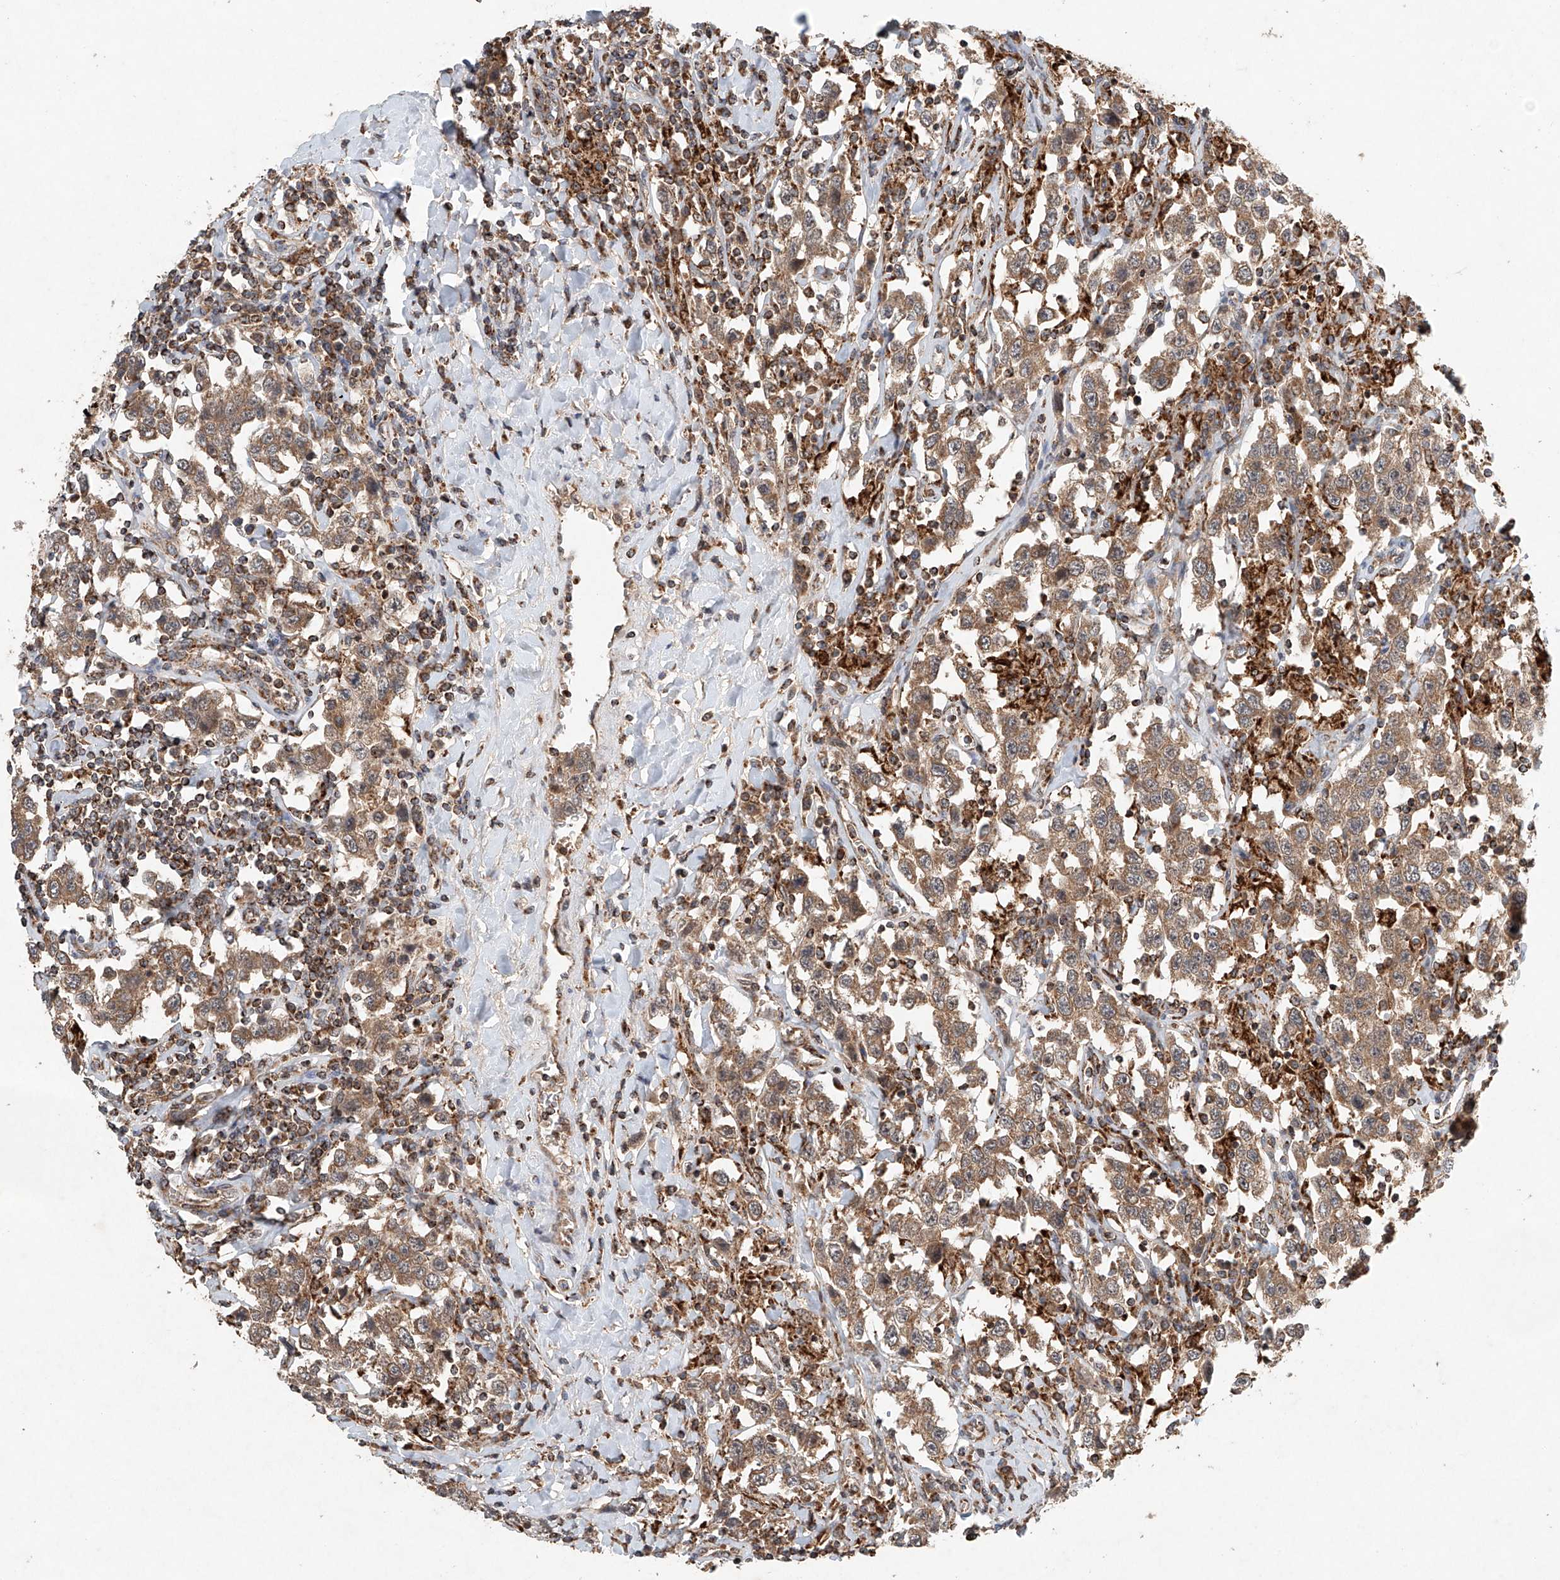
{"staining": {"intensity": "moderate", "quantity": ">75%", "location": "cytoplasmic/membranous"}, "tissue": "testis cancer", "cell_type": "Tumor cells", "image_type": "cancer", "snomed": [{"axis": "morphology", "description": "Seminoma, NOS"}, {"axis": "topography", "description": "Testis"}], "caption": "The photomicrograph demonstrates immunohistochemical staining of seminoma (testis). There is moderate cytoplasmic/membranous positivity is identified in approximately >75% of tumor cells.", "gene": "DCAF11", "patient": {"sex": "male", "age": 41}}